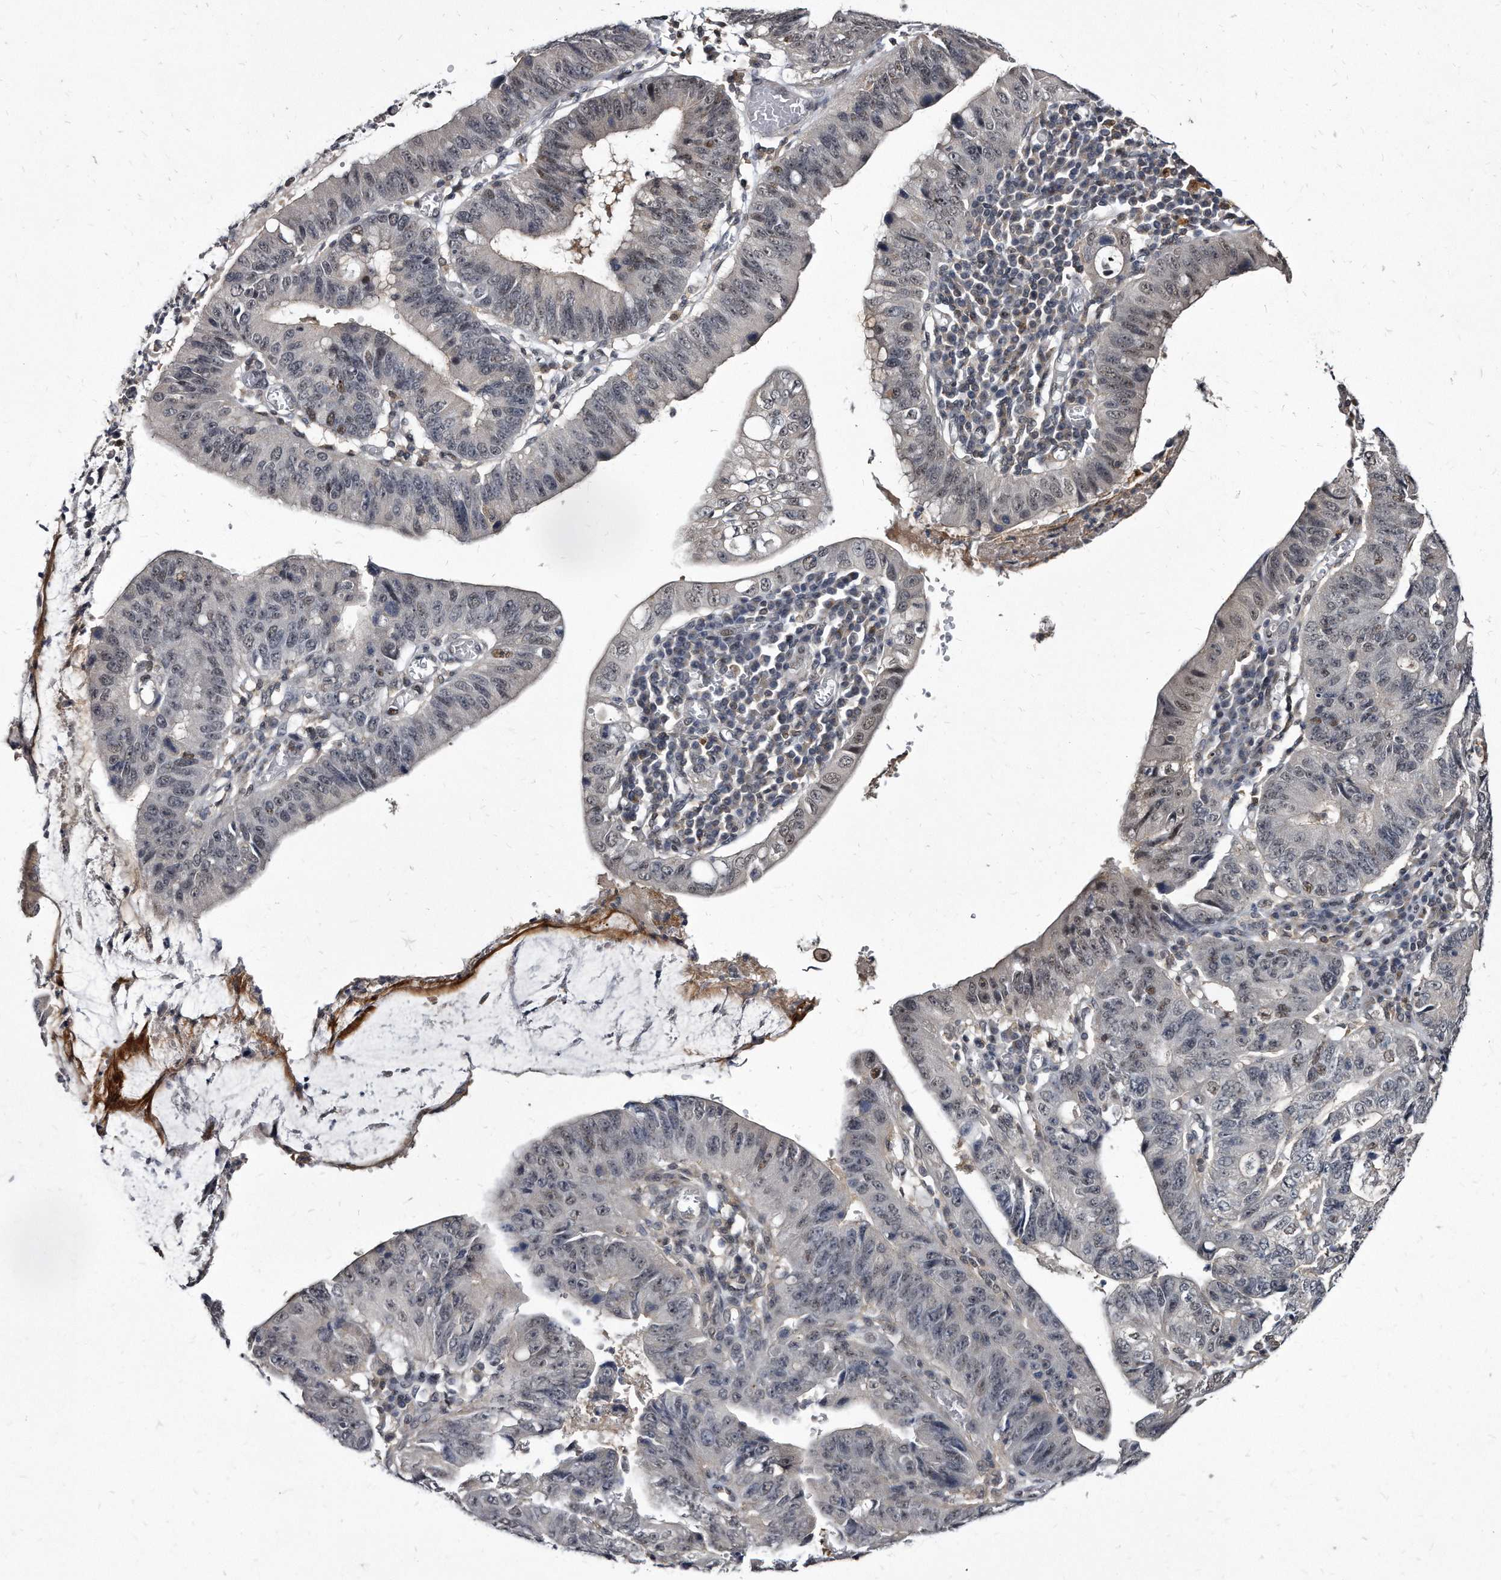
{"staining": {"intensity": "negative", "quantity": "none", "location": "none"}, "tissue": "stomach cancer", "cell_type": "Tumor cells", "image_type": "cancer", "snomed": [{"axis": "morphology", "description": "Adenocarcinoma, NOS"}, {"axis": "topography", "description": "Stomach"}], "caption": "This image is of stomach adenocarcinoma stained with immunohistochemistry (IHC) to label a protein in brown with the nuclei are counter-stained blue. There is no staining in tumor cells.", "gene": "KLHDC3", "patient": {"sex": "male", "age": 59}}